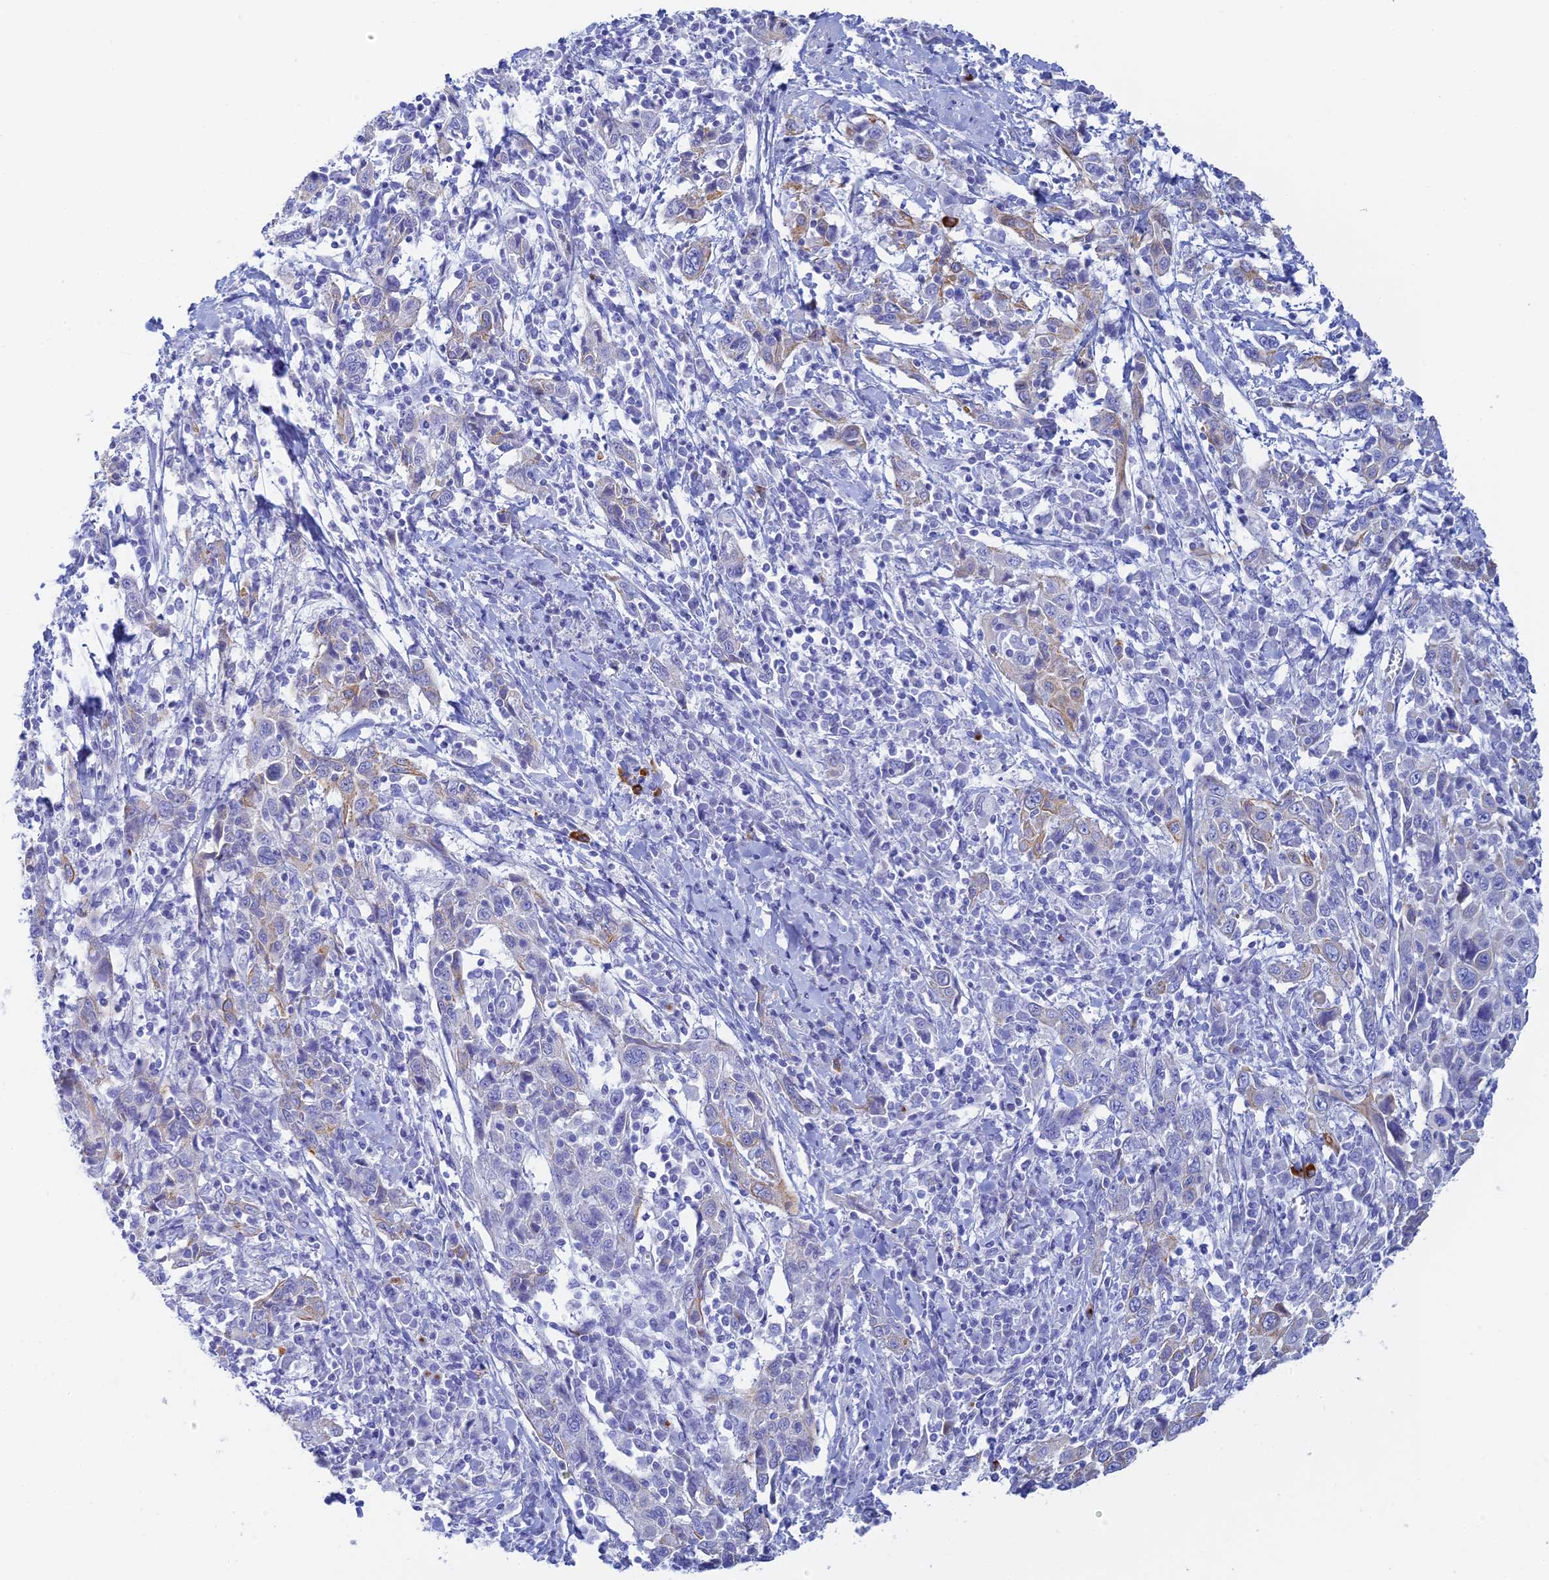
{"staining": {"intensity": "weak", "quantity": "<25%", "location": "cytoplasmic/membranous"}, "tissue": "cervical cancer", "cell_type": "Tumor cells", "image_type": "cancer", "snomed": [{"axis": "morphology", "description": "Squamous cell carcinoma, NOS"}, {"axis": "topography", "description": "Cervix"}], "caption": "High power microscopy photomicrograph of an immunohistochemistry photomicrograph of cervical squamous cell carcinoma, revealing no significant staining in tumor cells.", "gene": "CEP152", "patient": {"sex": "female", "age": 46}}